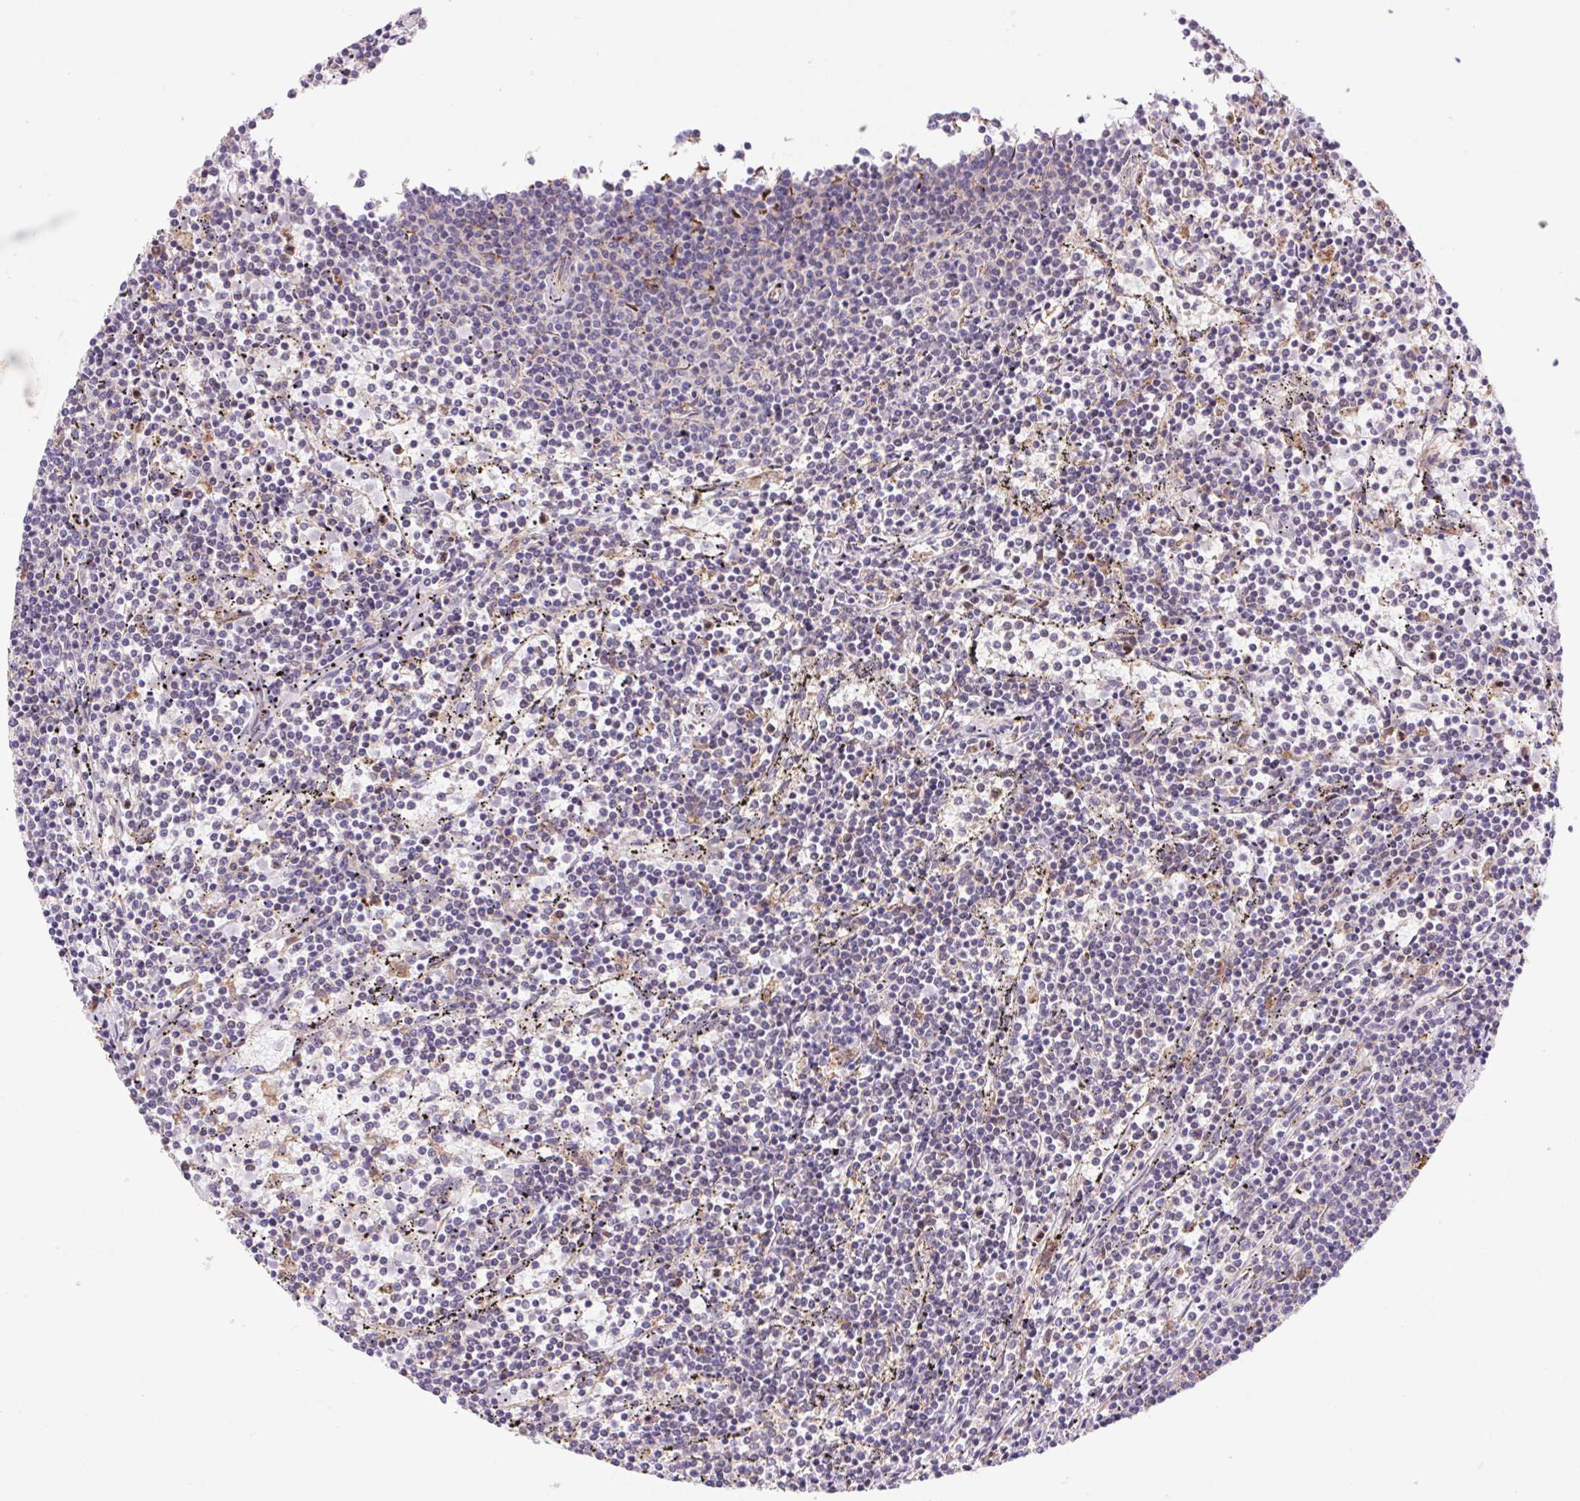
{"staining": {"intensity": "negative", "quantity": "none", "location": "none"}, "tissue": "lymphoma", "cell_type": "Tumor cells", "image_type": "cancer", "snomed": [{"axis": "morphology", "description": "Malignant lymphoma, non-Hodgkin's type, Low grade"}, {"axis": "topography", "description": "Spleen"}], "caption": "A high-resolution micrograph shows immunohistochemistry (IHC) staining of lymphoma, which exhibits no significant expression in tumor cells.", "gene": "KLHL20", "patient": {"sex": "female", "age": 50}}